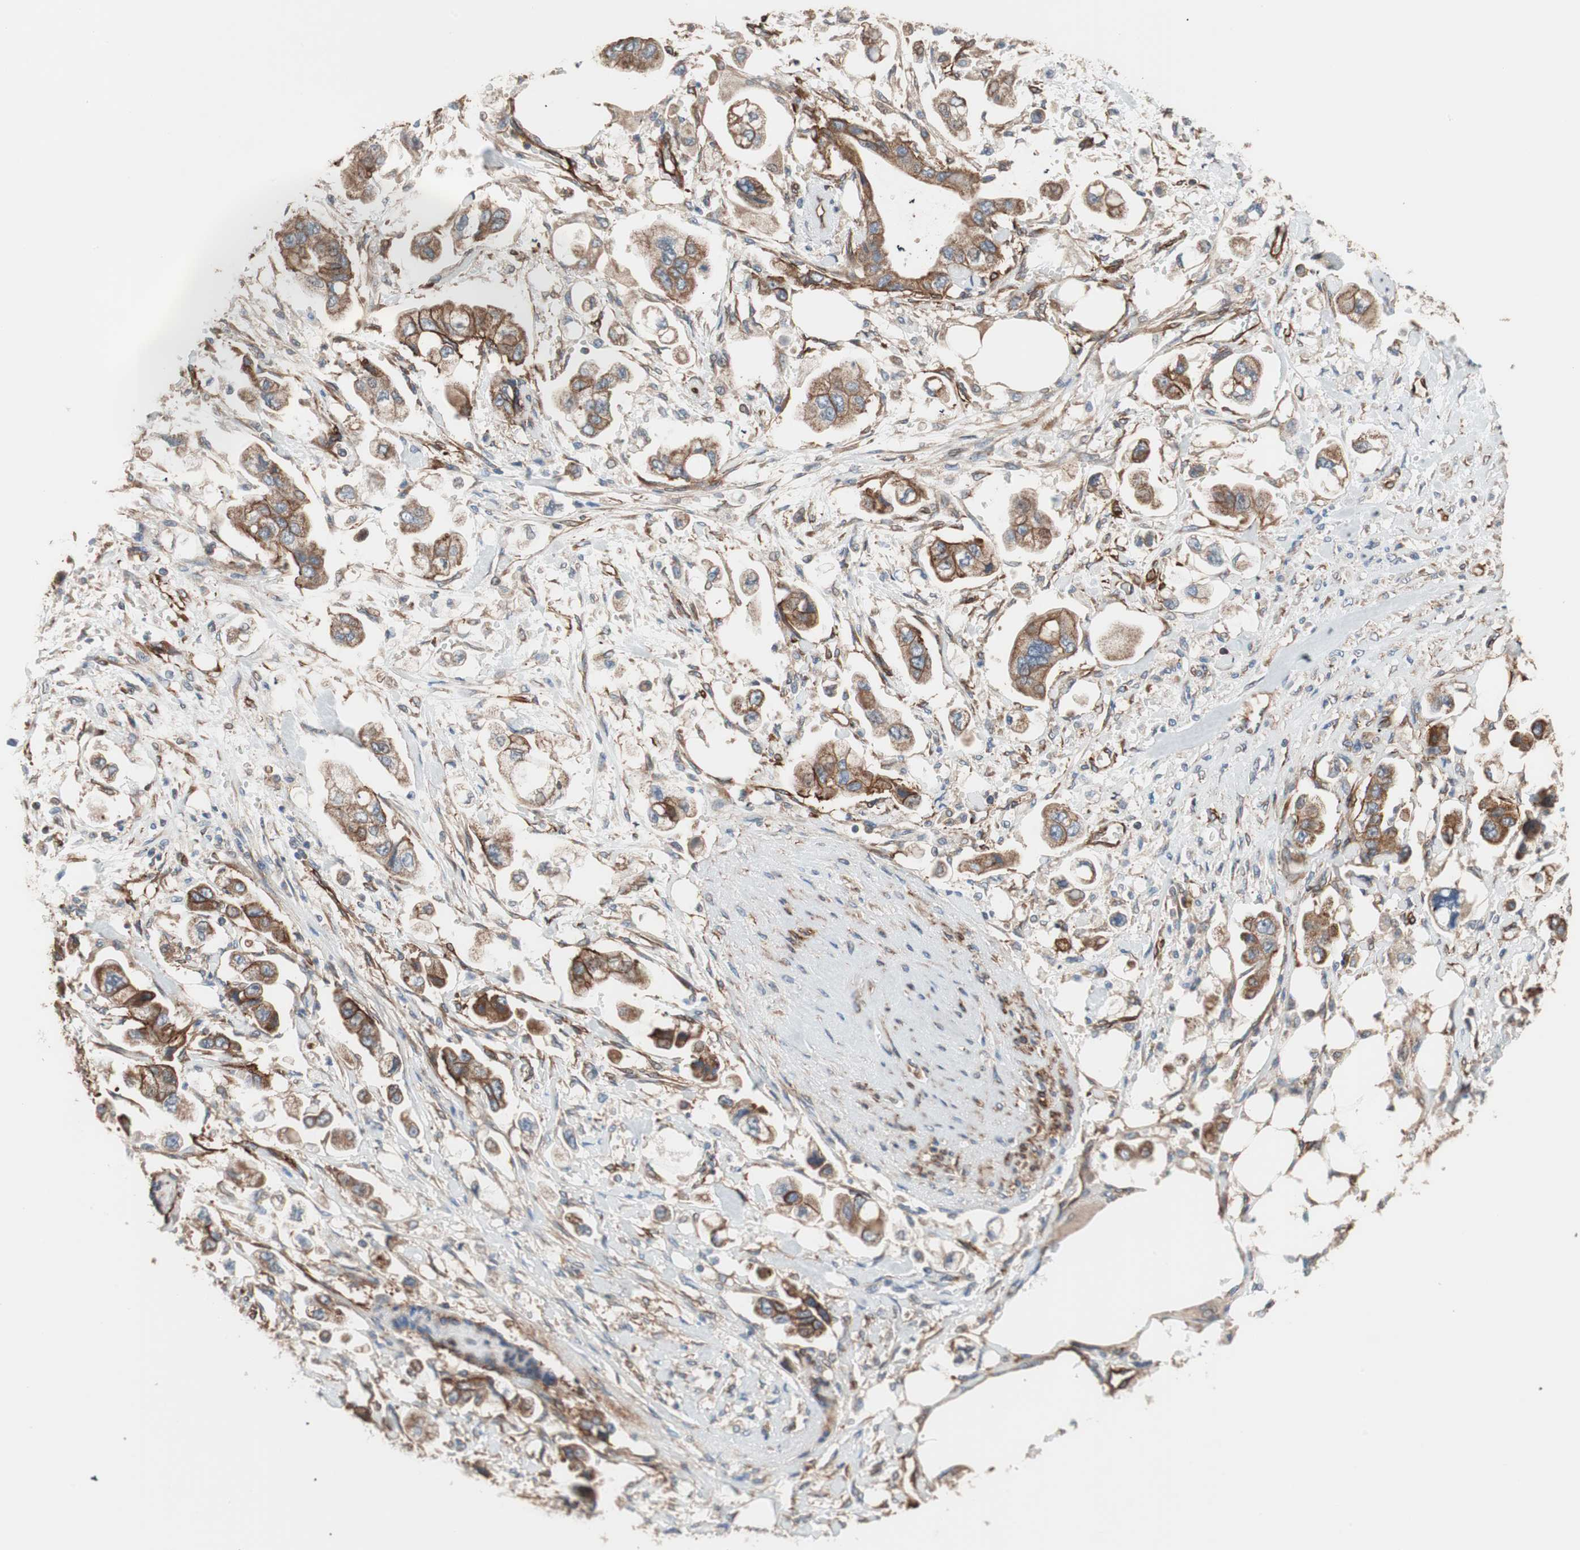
{"staining": {"intensity": "strong", "quantity": ">75%", "location": "cytoplasmic/membranous"}, "tissue": "stomach cancer", "cell_type": "Tumor cells", "image_type": "cancer", "snomed": [{"axis": "morphology", "description": "Adenocarcinoma, NOS"}, {"axis": "topography", "description": "Stomach"}], "caption": "An image of stomach adenocarcinoma stained for a protein displays strong cytoplasmic/membranous brown staining in tumor cells.", "gene": "GPSM2", "patient": {"sex": "male", "age": 62}}